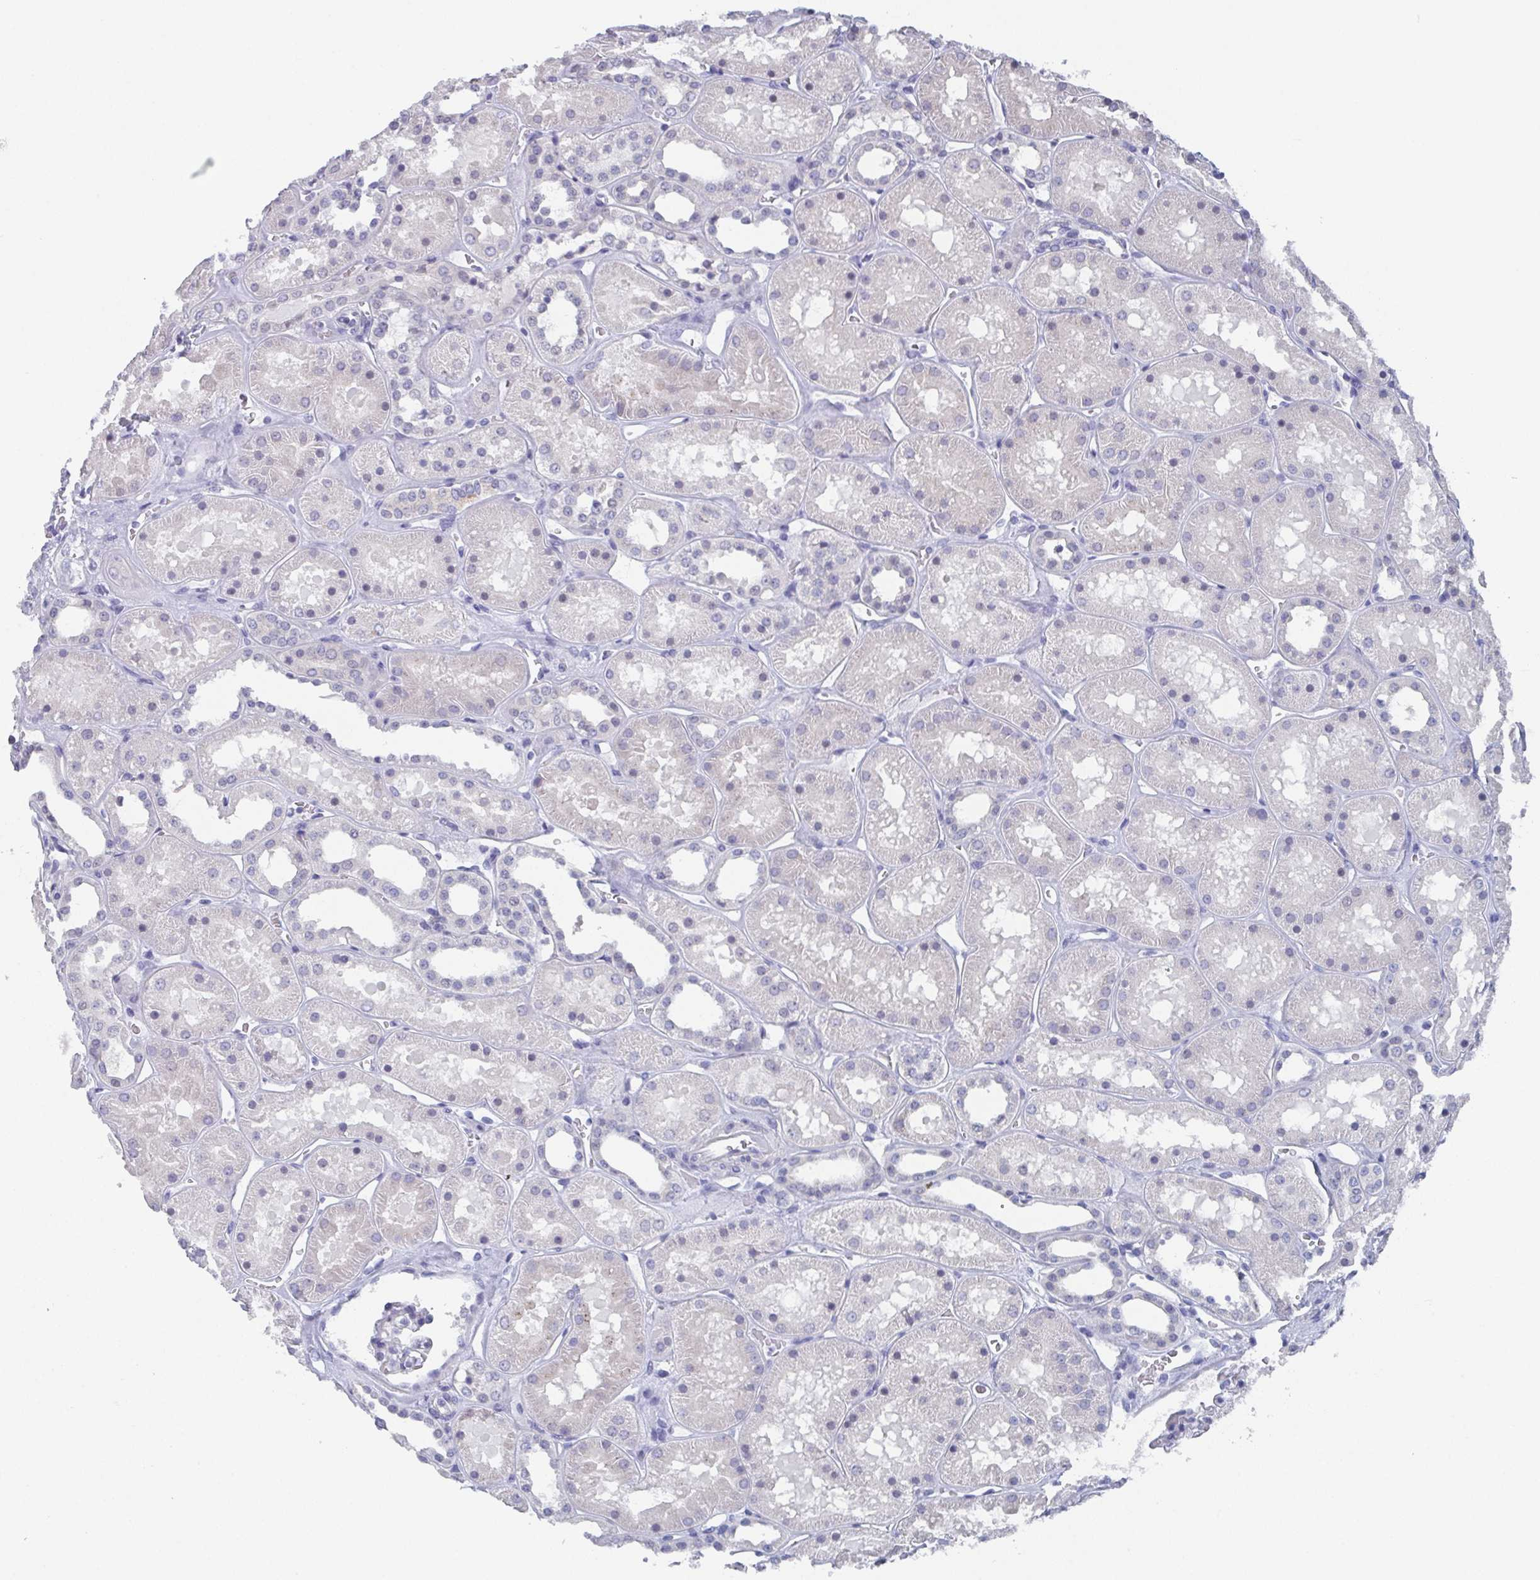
{"staining": {"intensity": "negative", "quantity": "none", "location": "none"}, "tissue": "kidney", "cell_type": "Cells in glomeruli", "image_type": "normal", "snomed": [{"axis": "morphology", "description": "Normal tissue, NOS"}, {"axis": "topography", "description": "Kidney"}], "caption": "An immunohistochemistry (IHC) histopathology image of benign kidney is shown. There is no staining in cells in glomeruli of kidney.", "gene": "DYDC2", "patient": {"sex": "female", "age": 41}}